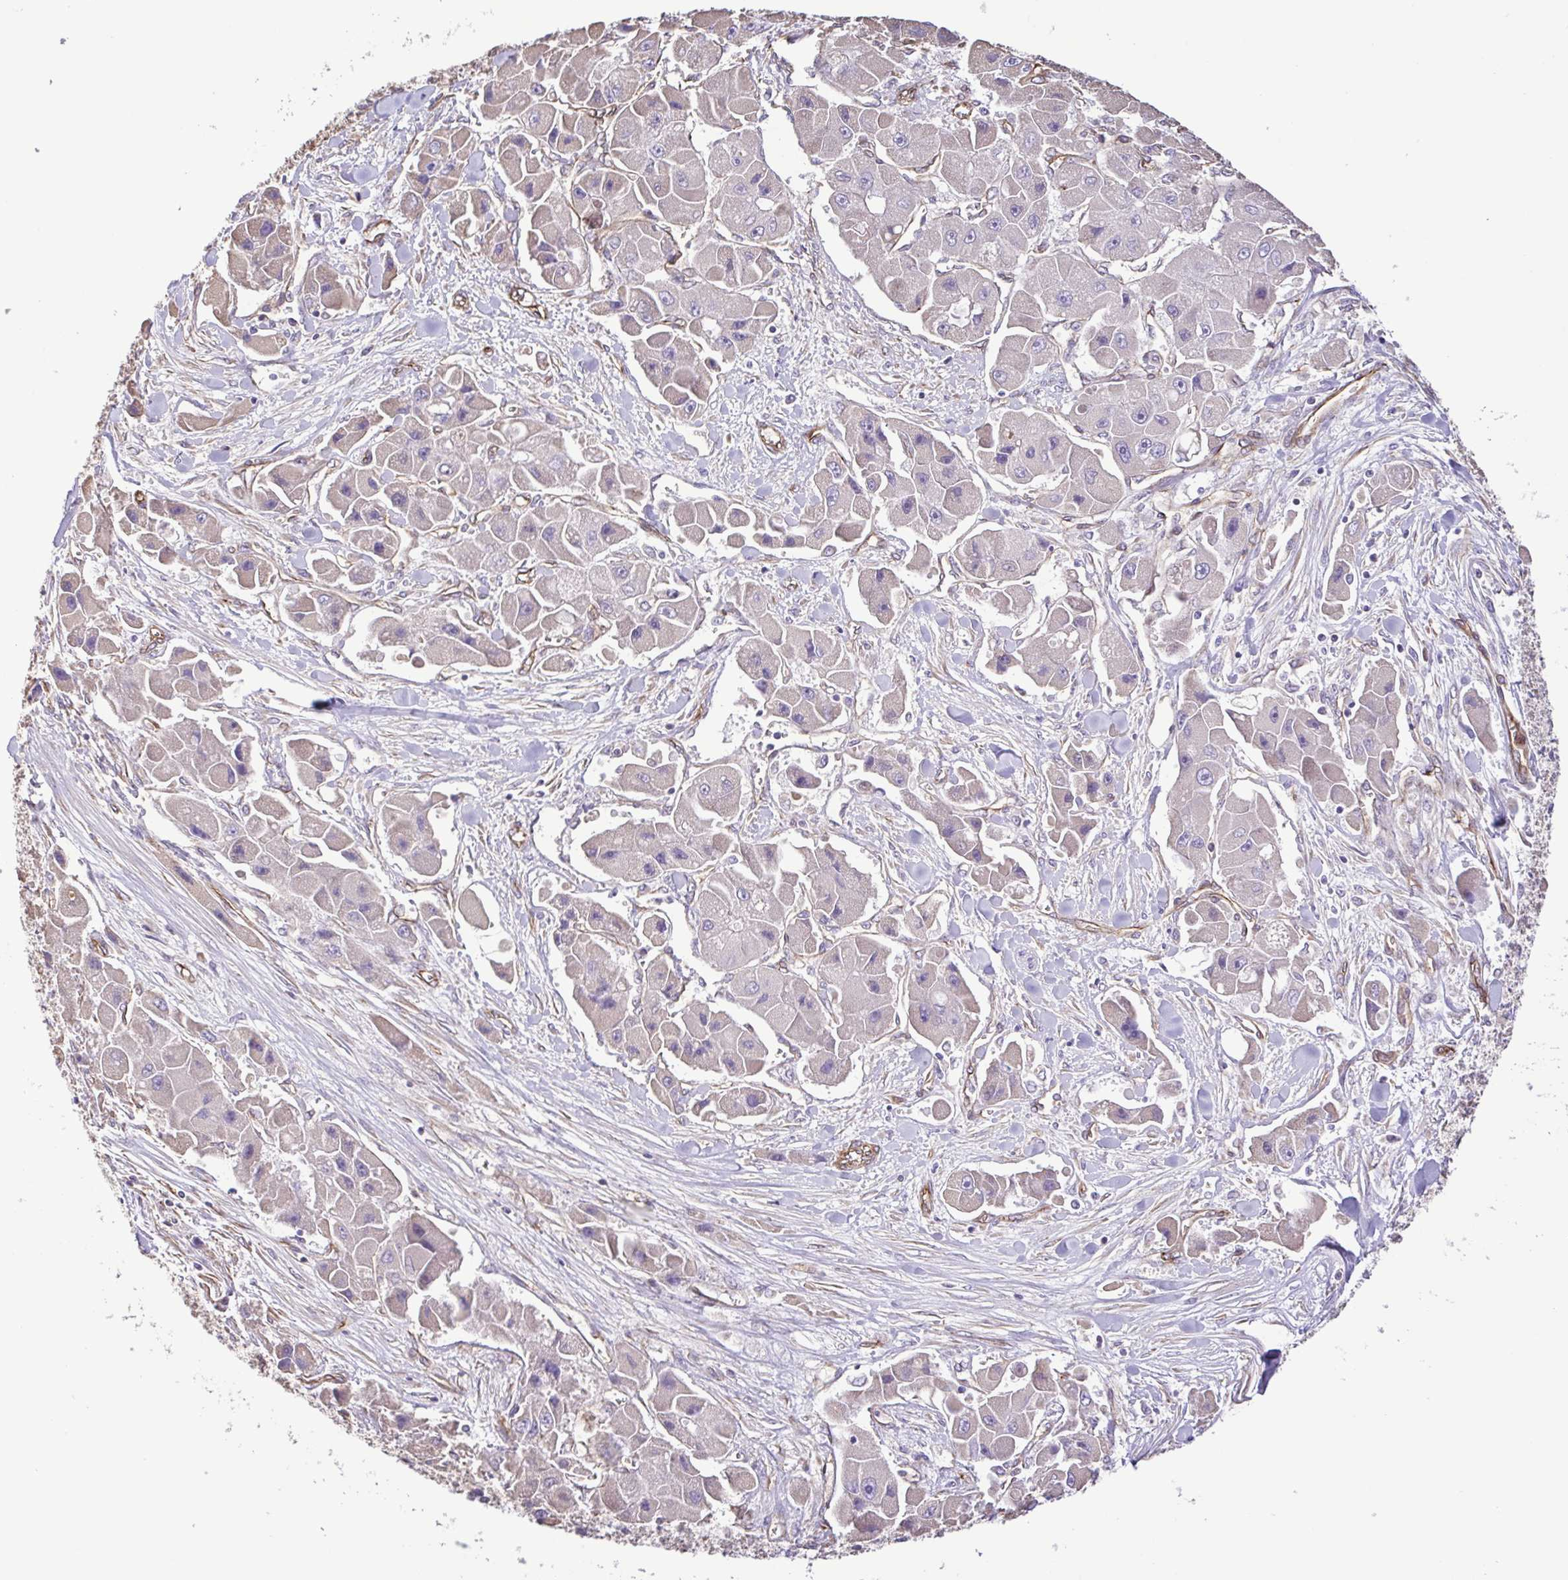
{"staining": {"intensity": "negative", "quantity": "none", "location": "none"}, "tissue": "liver cancer", "cell_type": "Tumor cells", "image_type": "cancer", "snomed": [{"axis": "morphology", "description": "Carcinoma, Hepatocellular, NOS"}, {"axis": "topography", "description": "Liver"}], "caption": "Liver cancer (hepatocellular carcinoma) was stained to show a protein in brown. There is no significant positivity in tumor cells. (DAB (3,3'-diaminobenzidine) immunohistochemistry with hematoxylin counter stain).", "gene": "FLT1", "patient": {"sex": "male", "age": 24}}